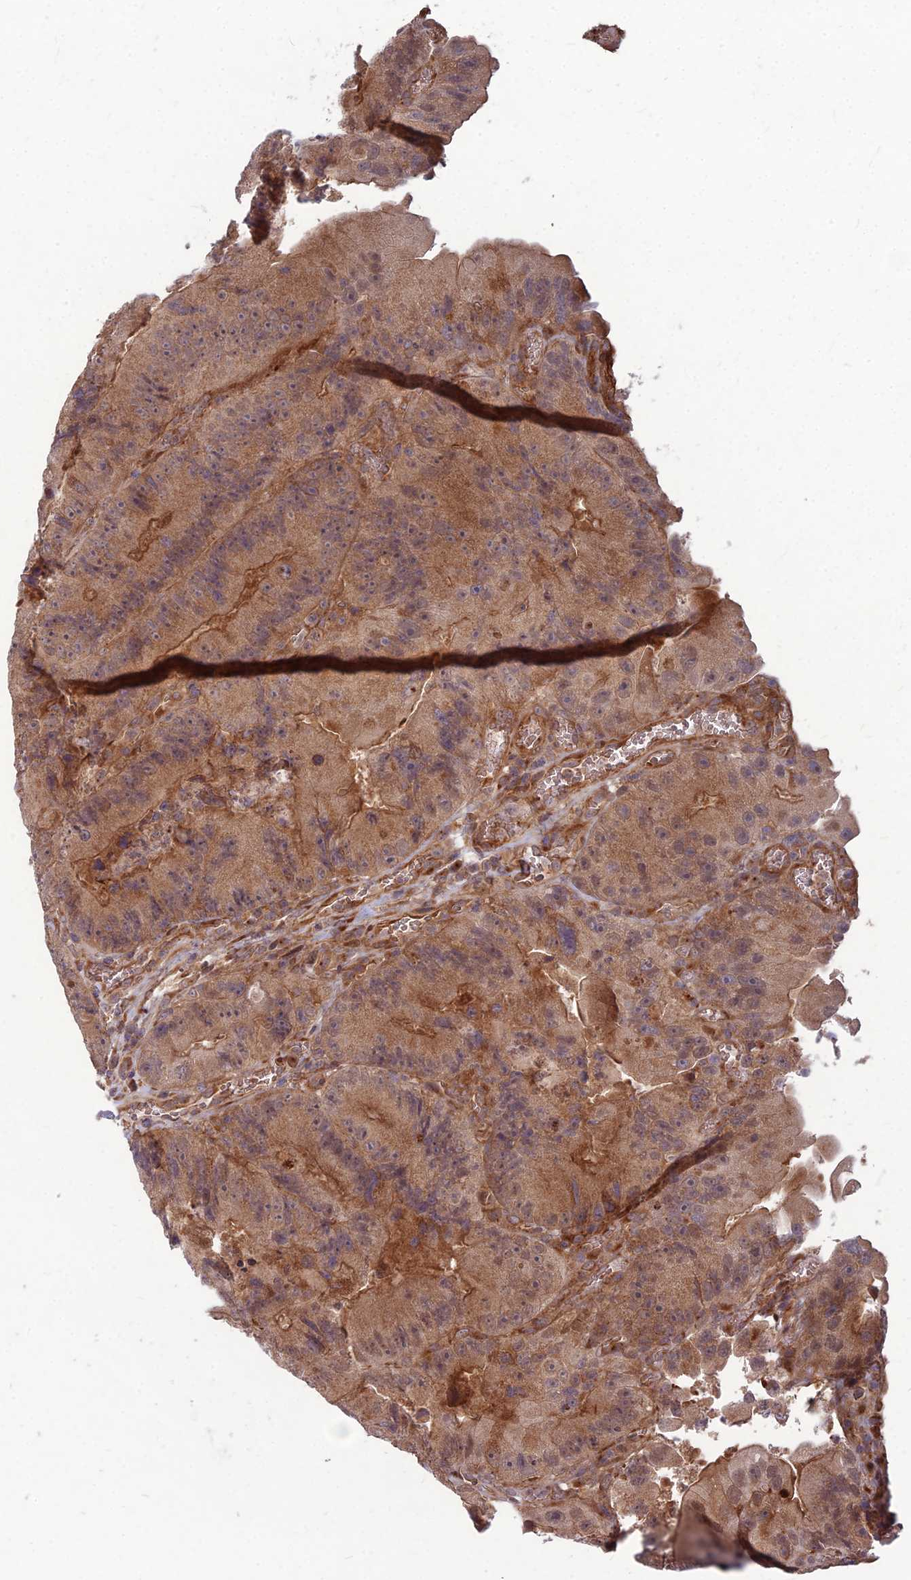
{"staining": {"intensity": "moderate", "quantity": ">75%", "location": "cytoplasmic/membranous"}, "tissue": "colorectal cancer", "cell_type": "Tumor cells", "image_type": "cancer", "snomed": [{"axis": "morphology", "description": "Adenocarcinoma, NOS"}, {"axis": "topography", "description": "Colon"}], "caption": "Human colorectal cancer stained with a brown dye demonstrates moderate cytoplasmic/membranous positive expression in approximately >75% of tumor cells.", "gene": "MFSD8", "patient": {"sex": "female", "age": 86}}